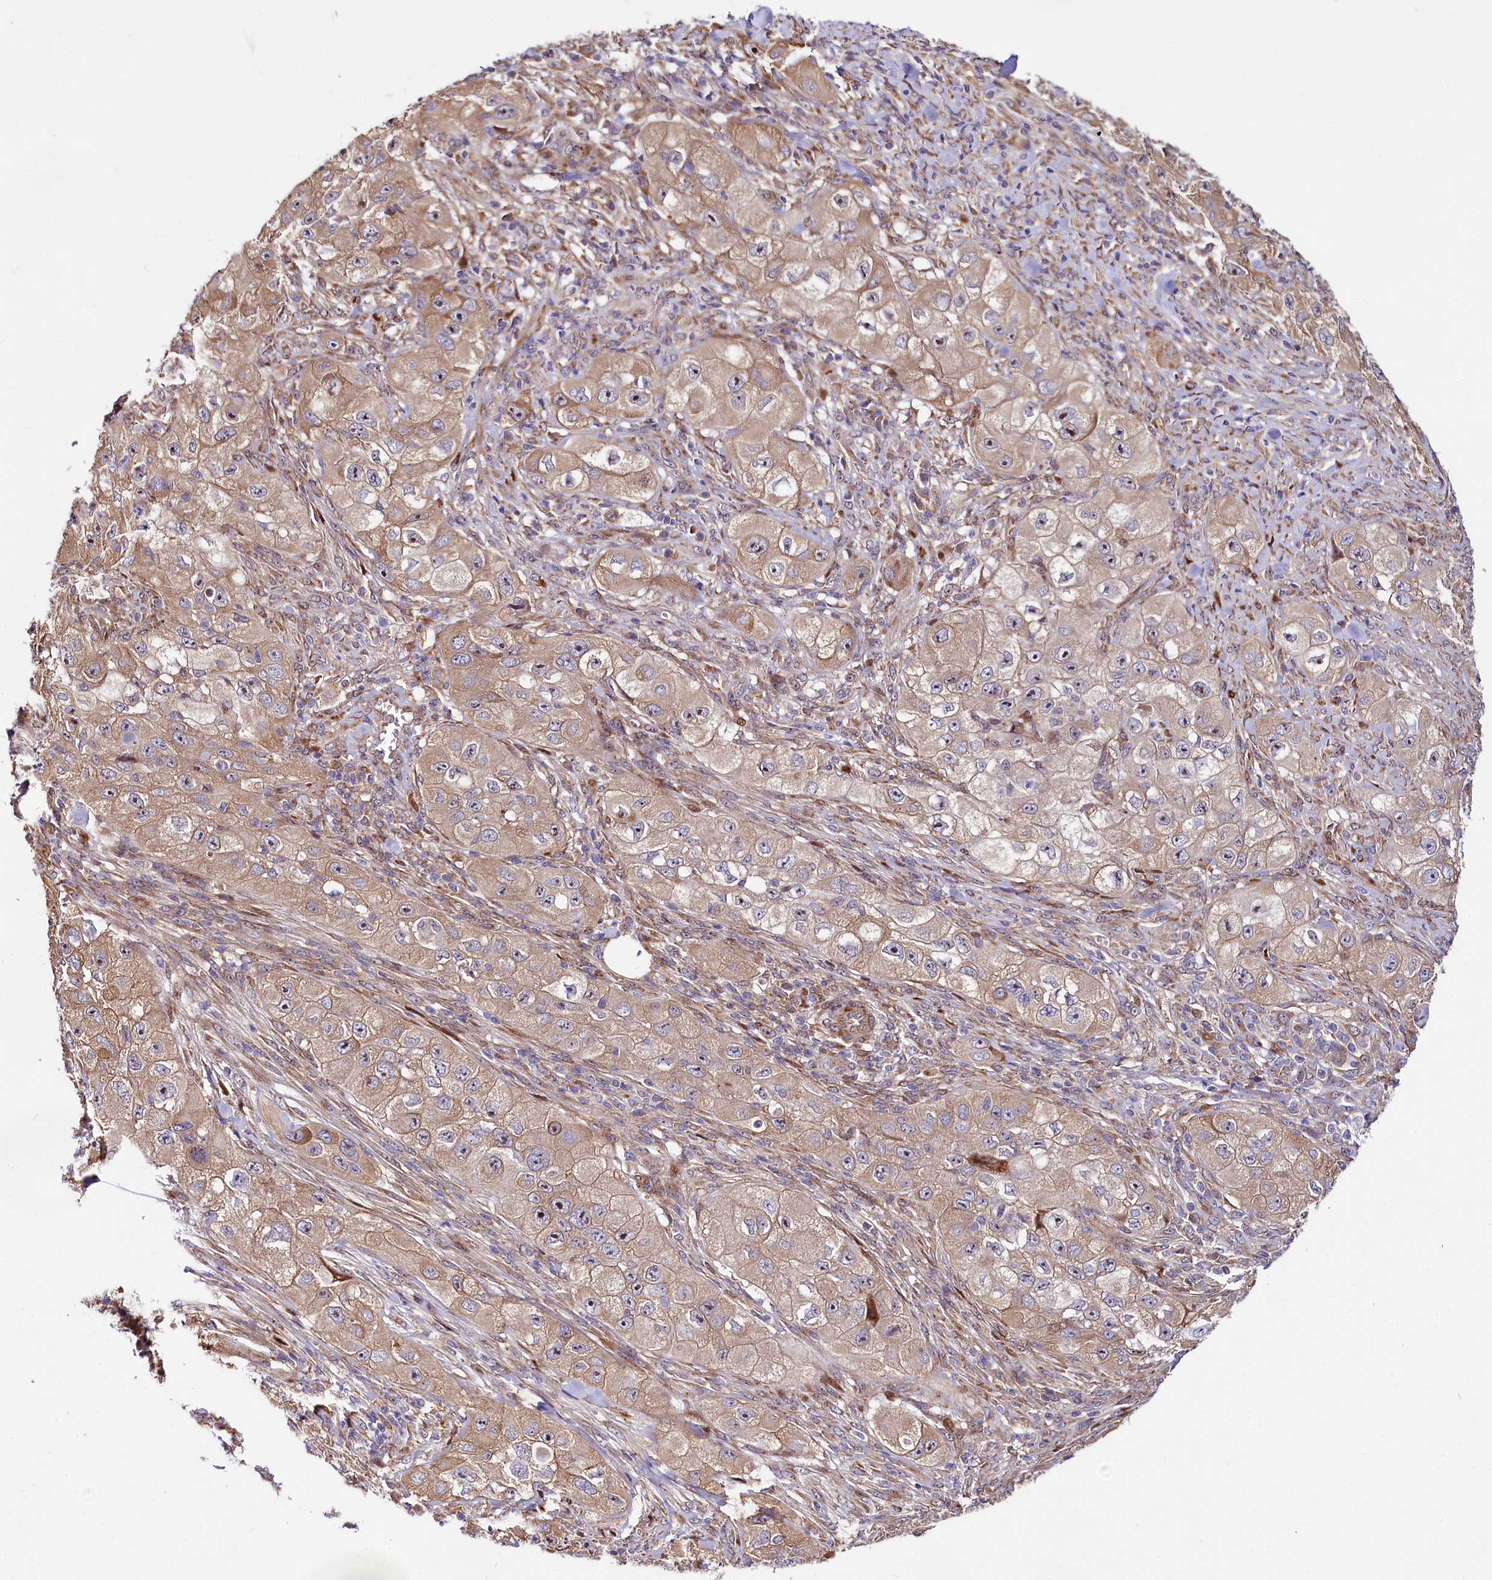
{"staining": {"intensity": "moderate", "quantity": ">75%", "location": "cytoplasmic/membranous,nuclear"}, "tissue": "skin cancer", "cell_type": "Tumor cells", "image_type": "cancer", "snomed": [{"axis": "morphology", "description": "Squamous cell carcinoma, NOS"}, {"axis": "topography", "description": "Skin"}, {"axis": "topography", "description": "Subcutis"}], "caption": "This is an image of immunohistochemistry (IHC) staining of squamous cell carcinoma (skin), which shows moderate expression in the cytoplasmic/membranous and nuclear of tumor cells.", "gene": "PDZRN3", "patient": {"sex": "male", "age": 73}}